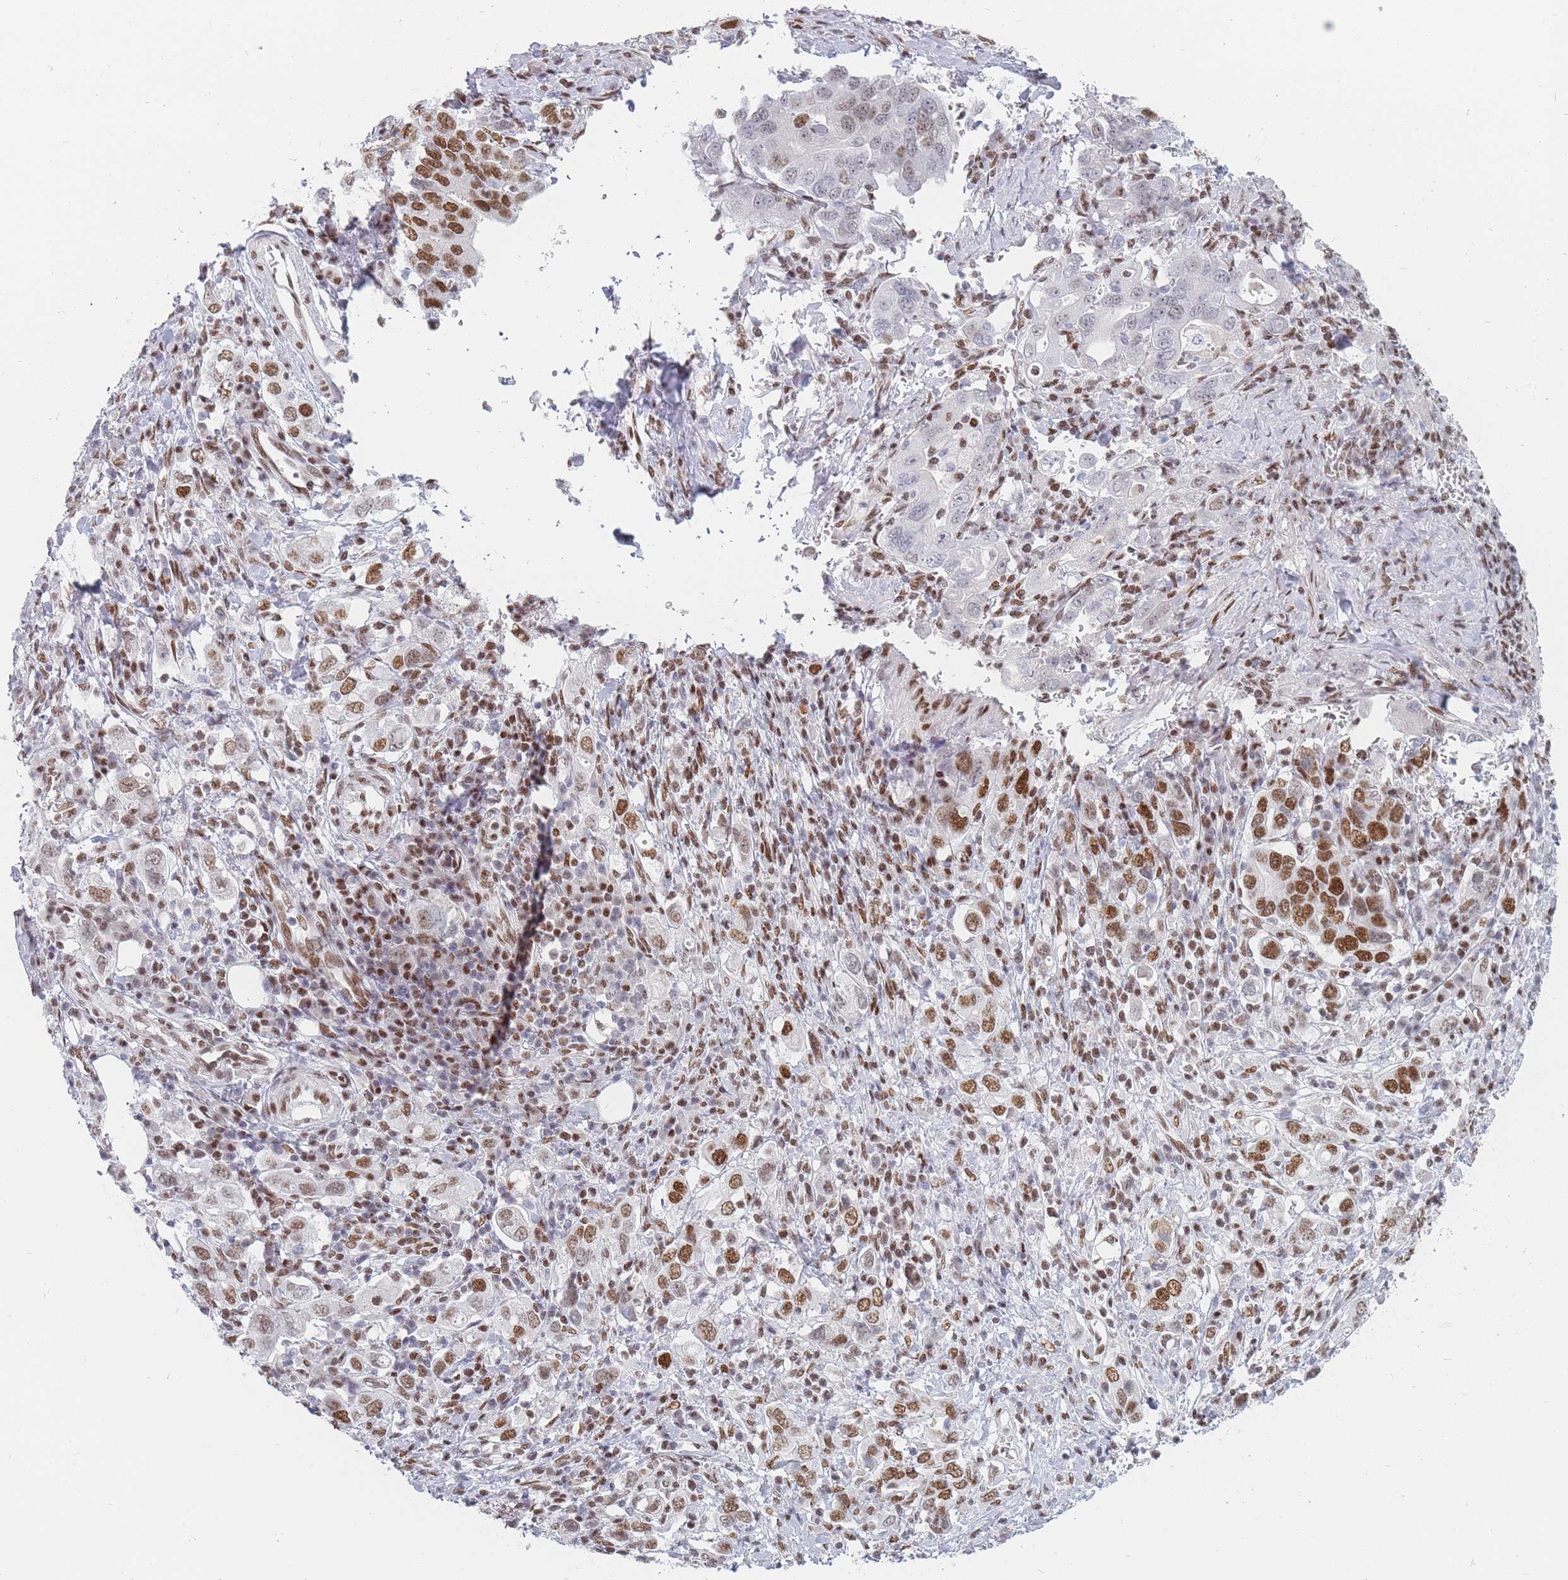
{"staining": {"intensity": "moderate", "quantity": "25%-75%", "location": "nuclear"}, "tissue": "stomach cancer", "cell_type": "Tumor cells", "image_type": "cancer", "snomed": [{"axis": "morphology", "description": "Adenocarcinoma, NOS"}, {"axis": "topography", "description": "Stomach, upper"}, {"axis": "topography", "description": "Stomach"}], "caption": "A brown stain highlights moderate nuclear staining of a protein in stomach cancer (adenocarcinoma) tumor cells.", "gene": "SAFB2", "patient": {"sex": "male", "age": 62}}